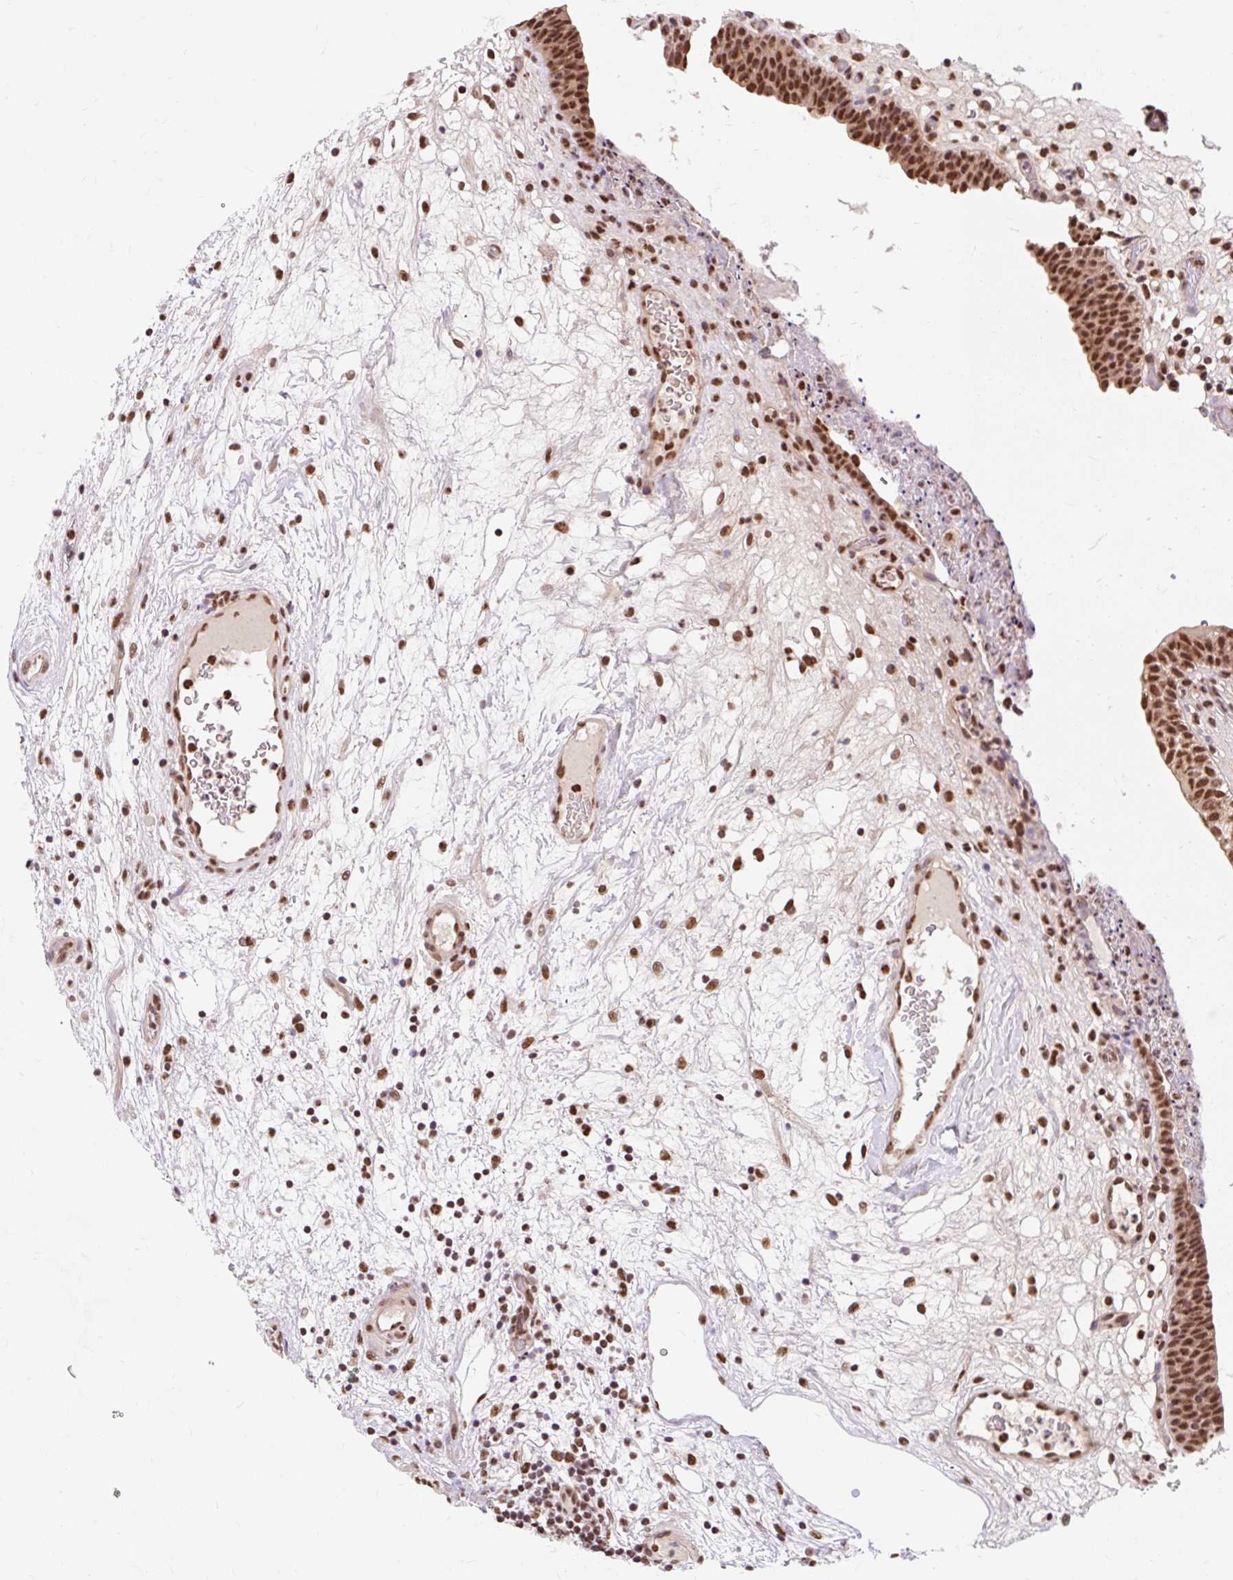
{"staining": {"intensity": "strong", "quantity": ">75%", "location": "nuclear"}, "tissue": "urinary bladder", "cell_type": "Urothelial cells", "image_type": "normal", "snomed": [{"axis": "morphology", "description": "Normal tissue, NOS"}, {"axis": "topography", "description": "Urinary bladder"}], "caption": "About >75% of urothelial cells in unremarkable human urinary bladder show strong nuclear protein expression as visualized by brown immunohistochemical staining.", "gene": "BICRA", "patient": {"sex": "male", "age": 71}}